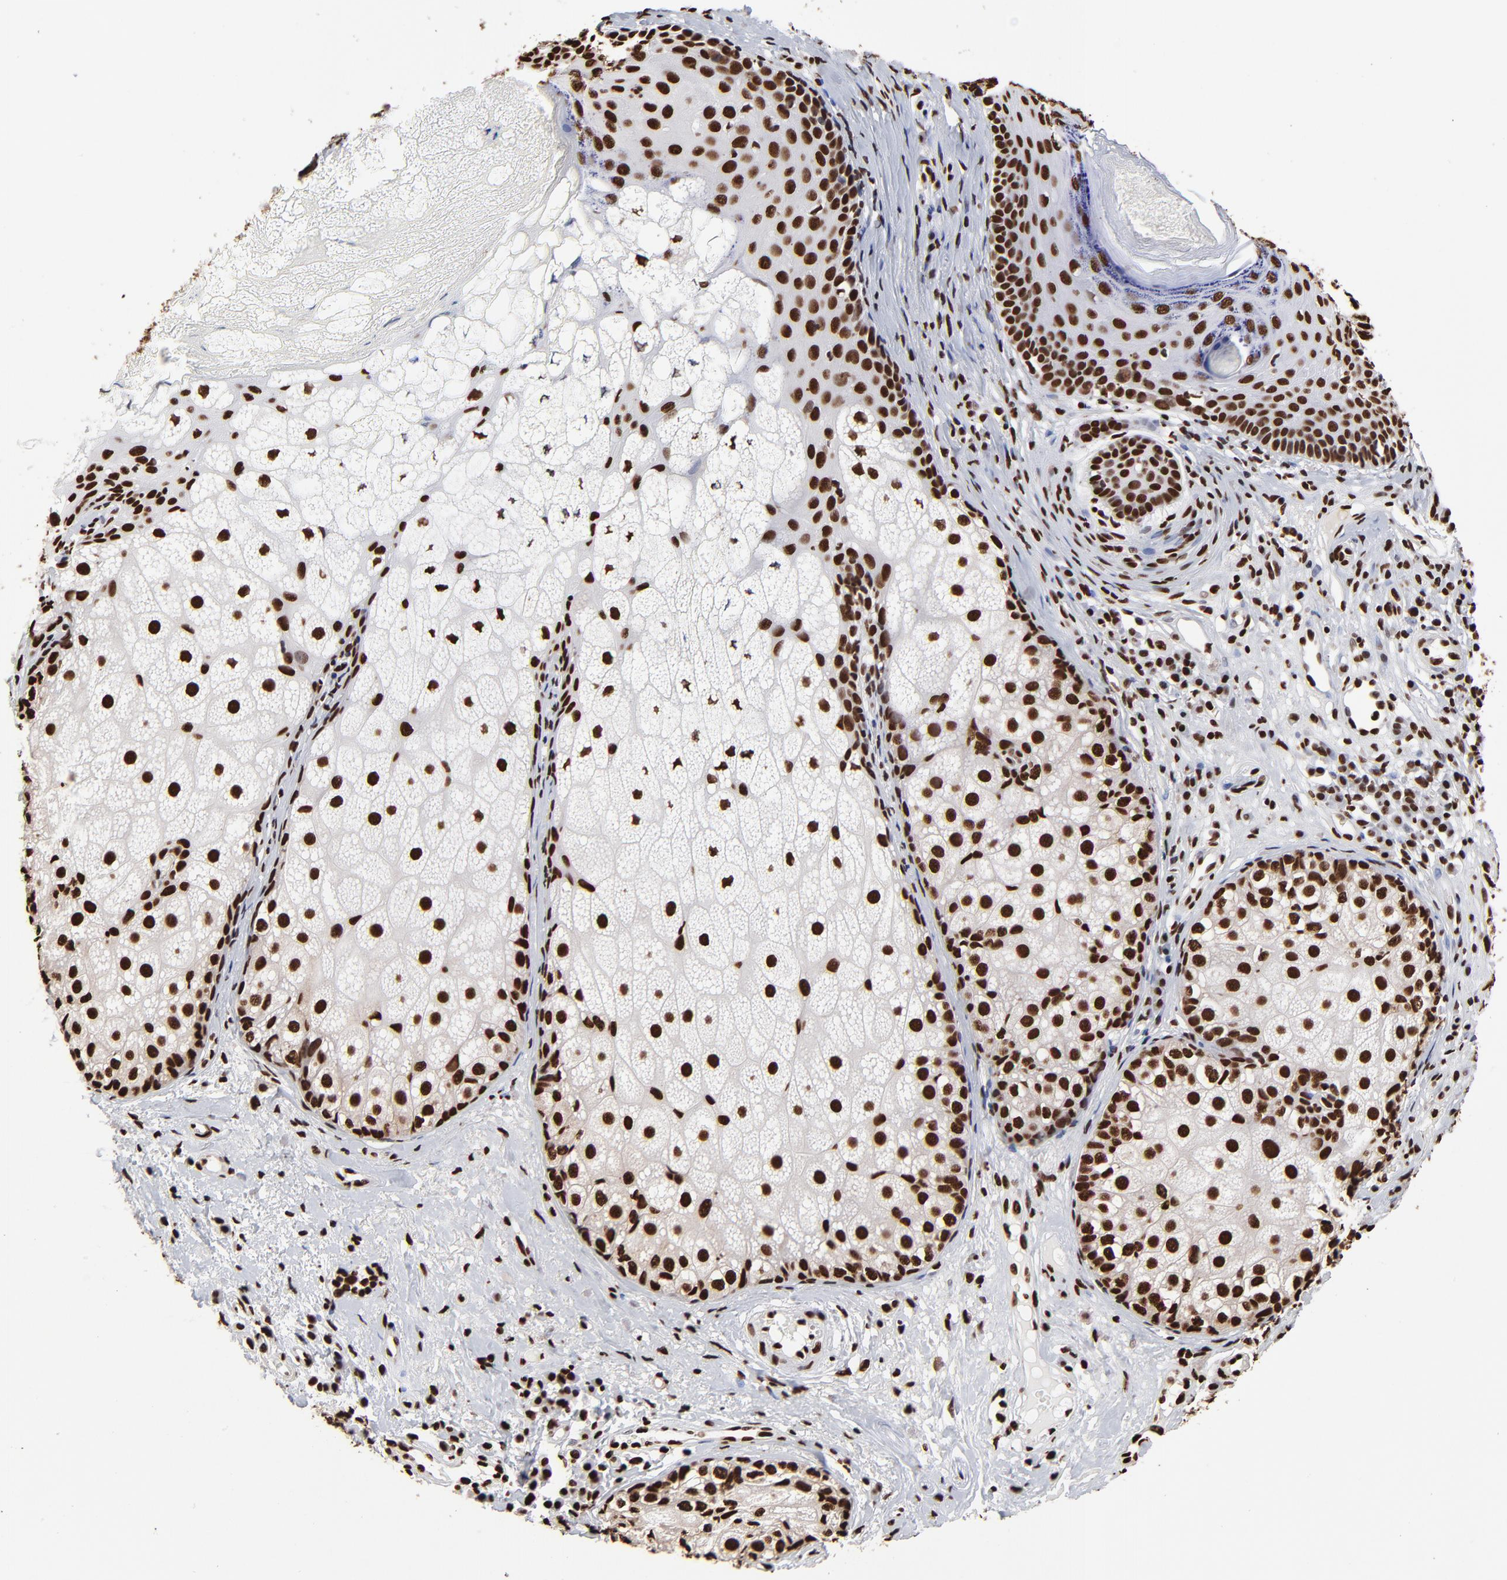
{"staining": {"intensity": "strong", "quantity": ">75%", "location": "nuclear"}, "tissue": "skin cancer", "cell_type": "Tumor cells", "image_type": "cancer", "snomed": [{"axis": "morphology", "description": "Basal cell carcinoma"}, {"axis": "topography", "description": "Skin"}], "caption": "A photomicrograph showing strong nuclear staining in approximately >75% of tumor cells in skin cancer (basal cell carcinoma), as visualized by brown immunohistochemical staining.", "gene": "ZNF544", "patient": {"sex": "male", "age": 87}}